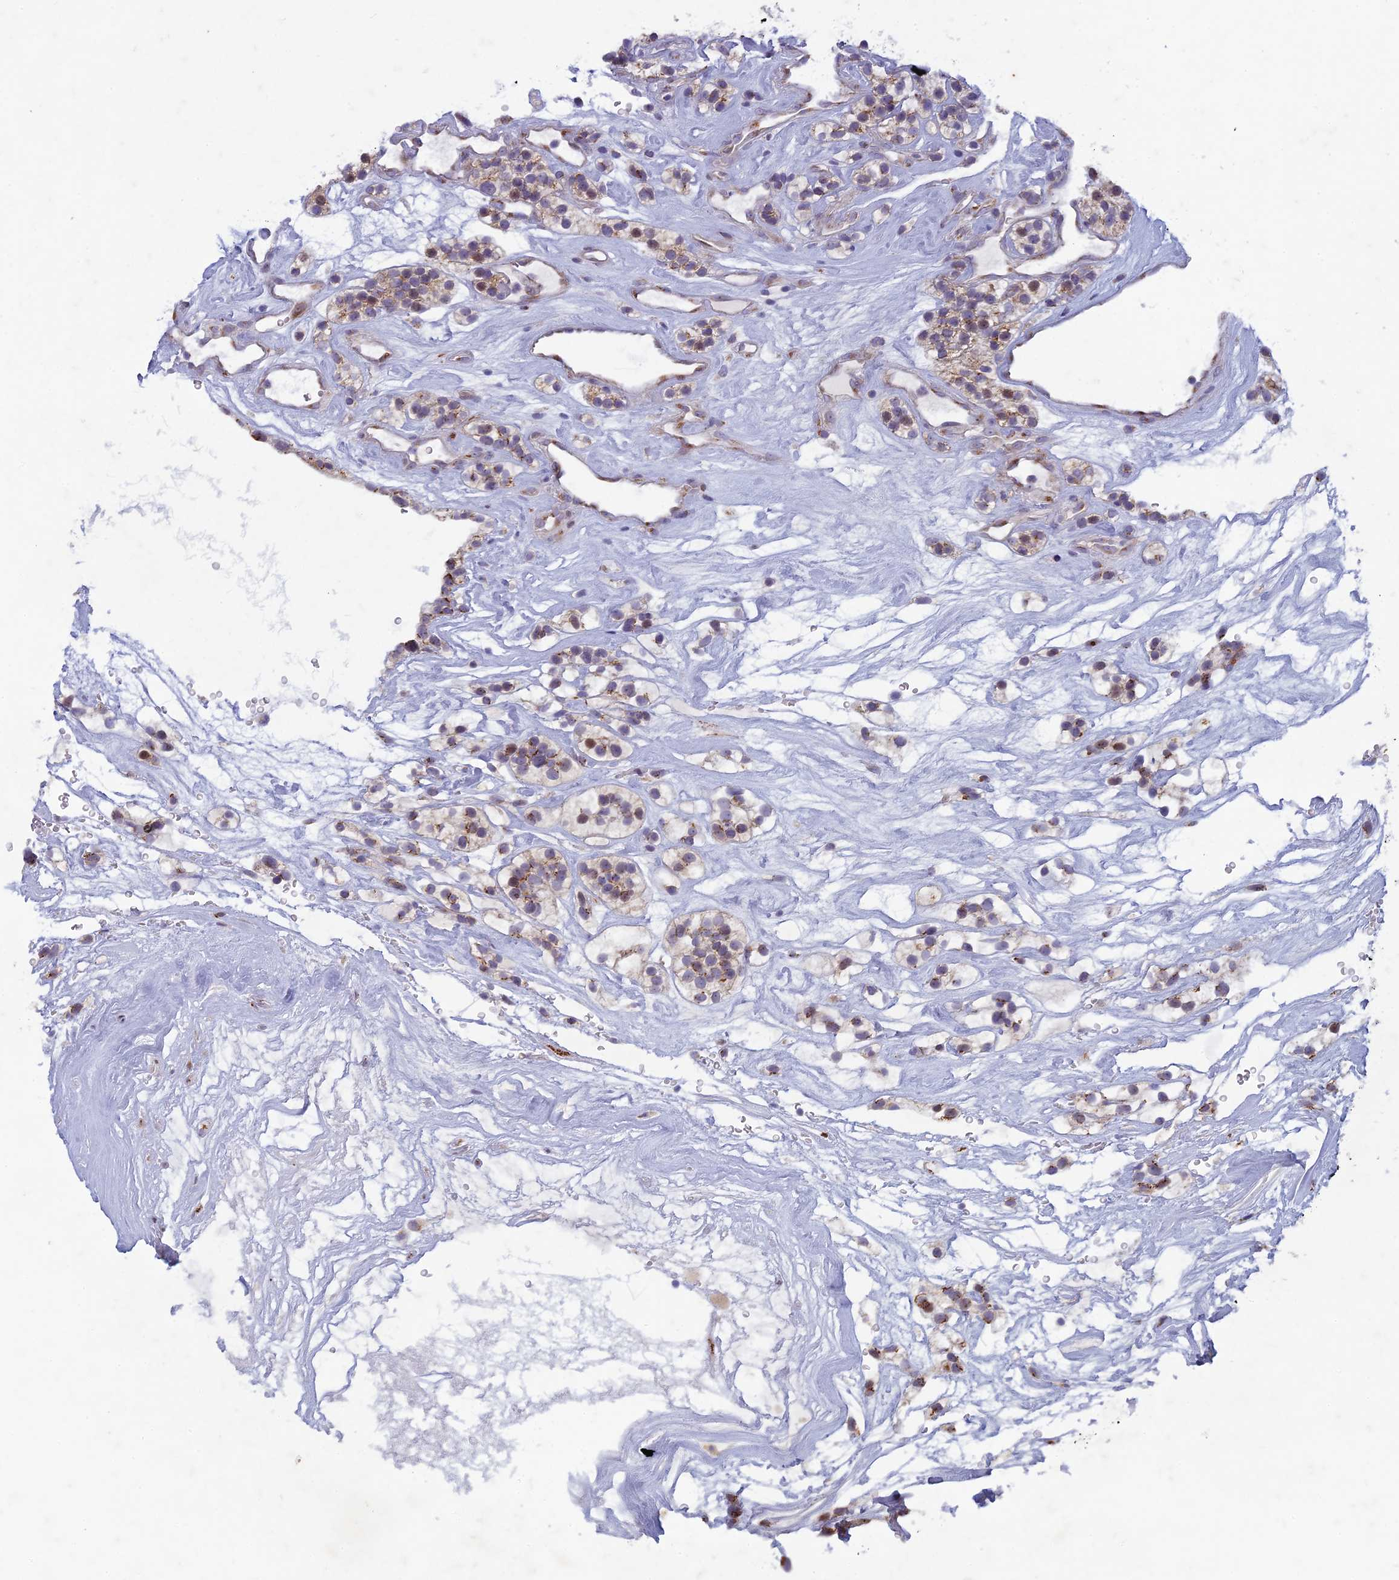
{"staining": {"intensity": "moderate", "quantity": "<25%", "location": "cytoplasmic/membranous"}, "tissue": "renal cancer", "cell_type": "Tumor cells", "image_type": "cancer", "snomed": [{"axis": "morphology", "description": "Adenocarcinoma, NOS"}, {"axis": "topography", "description": "Kidney"}], "caption": "IHC (DAB) staining of human renal adenocarcinoma demonstrates moderate cytoplasmic/membranous protein positivity in approximately <25% of tumor cells.", "gene": "FAM3C", "patient": {"sex": "female", "age": 57}}